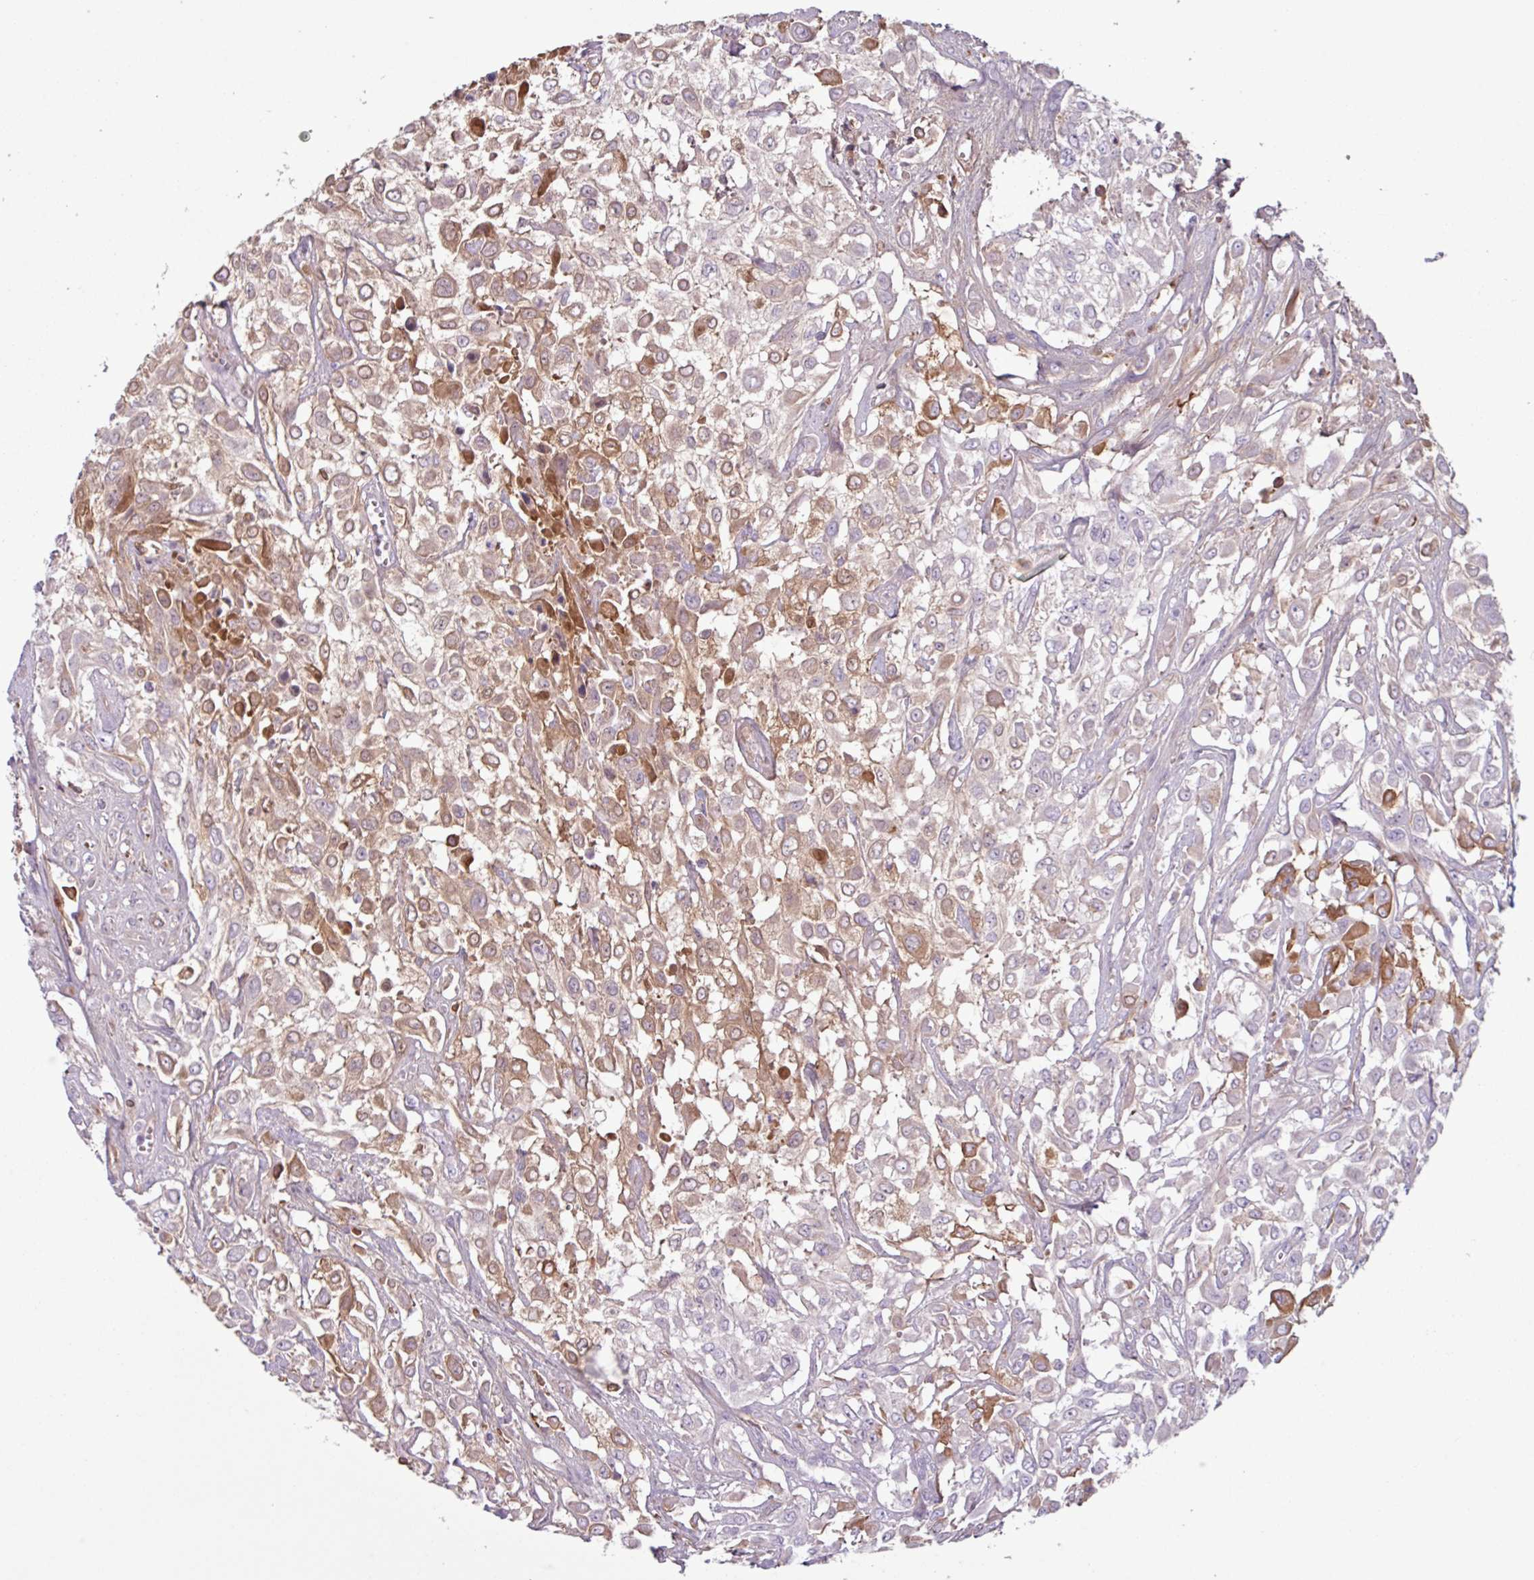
{"staining": {"intensity": "moderate", "quantity": "<25%", "location": "cytoplasmic/membranous"}, "tissue": "urothelial cancer", "cell_type": "Tumor cells", "image_type": "cancer", "snomed": [{"axis": "morphology", "description": "Urothelial carcinoma, High grade"}, {"axis": "topography", "description": "Urinary bladder"}], "caption": "Moderate cytoplasmic/membranous expression for a protein is seen in approximately <25% of tumor cells of urothelial cancer using immunohistochemistry.", "gene": "C4B", "patient": {"sex": "male", "age": 57}}